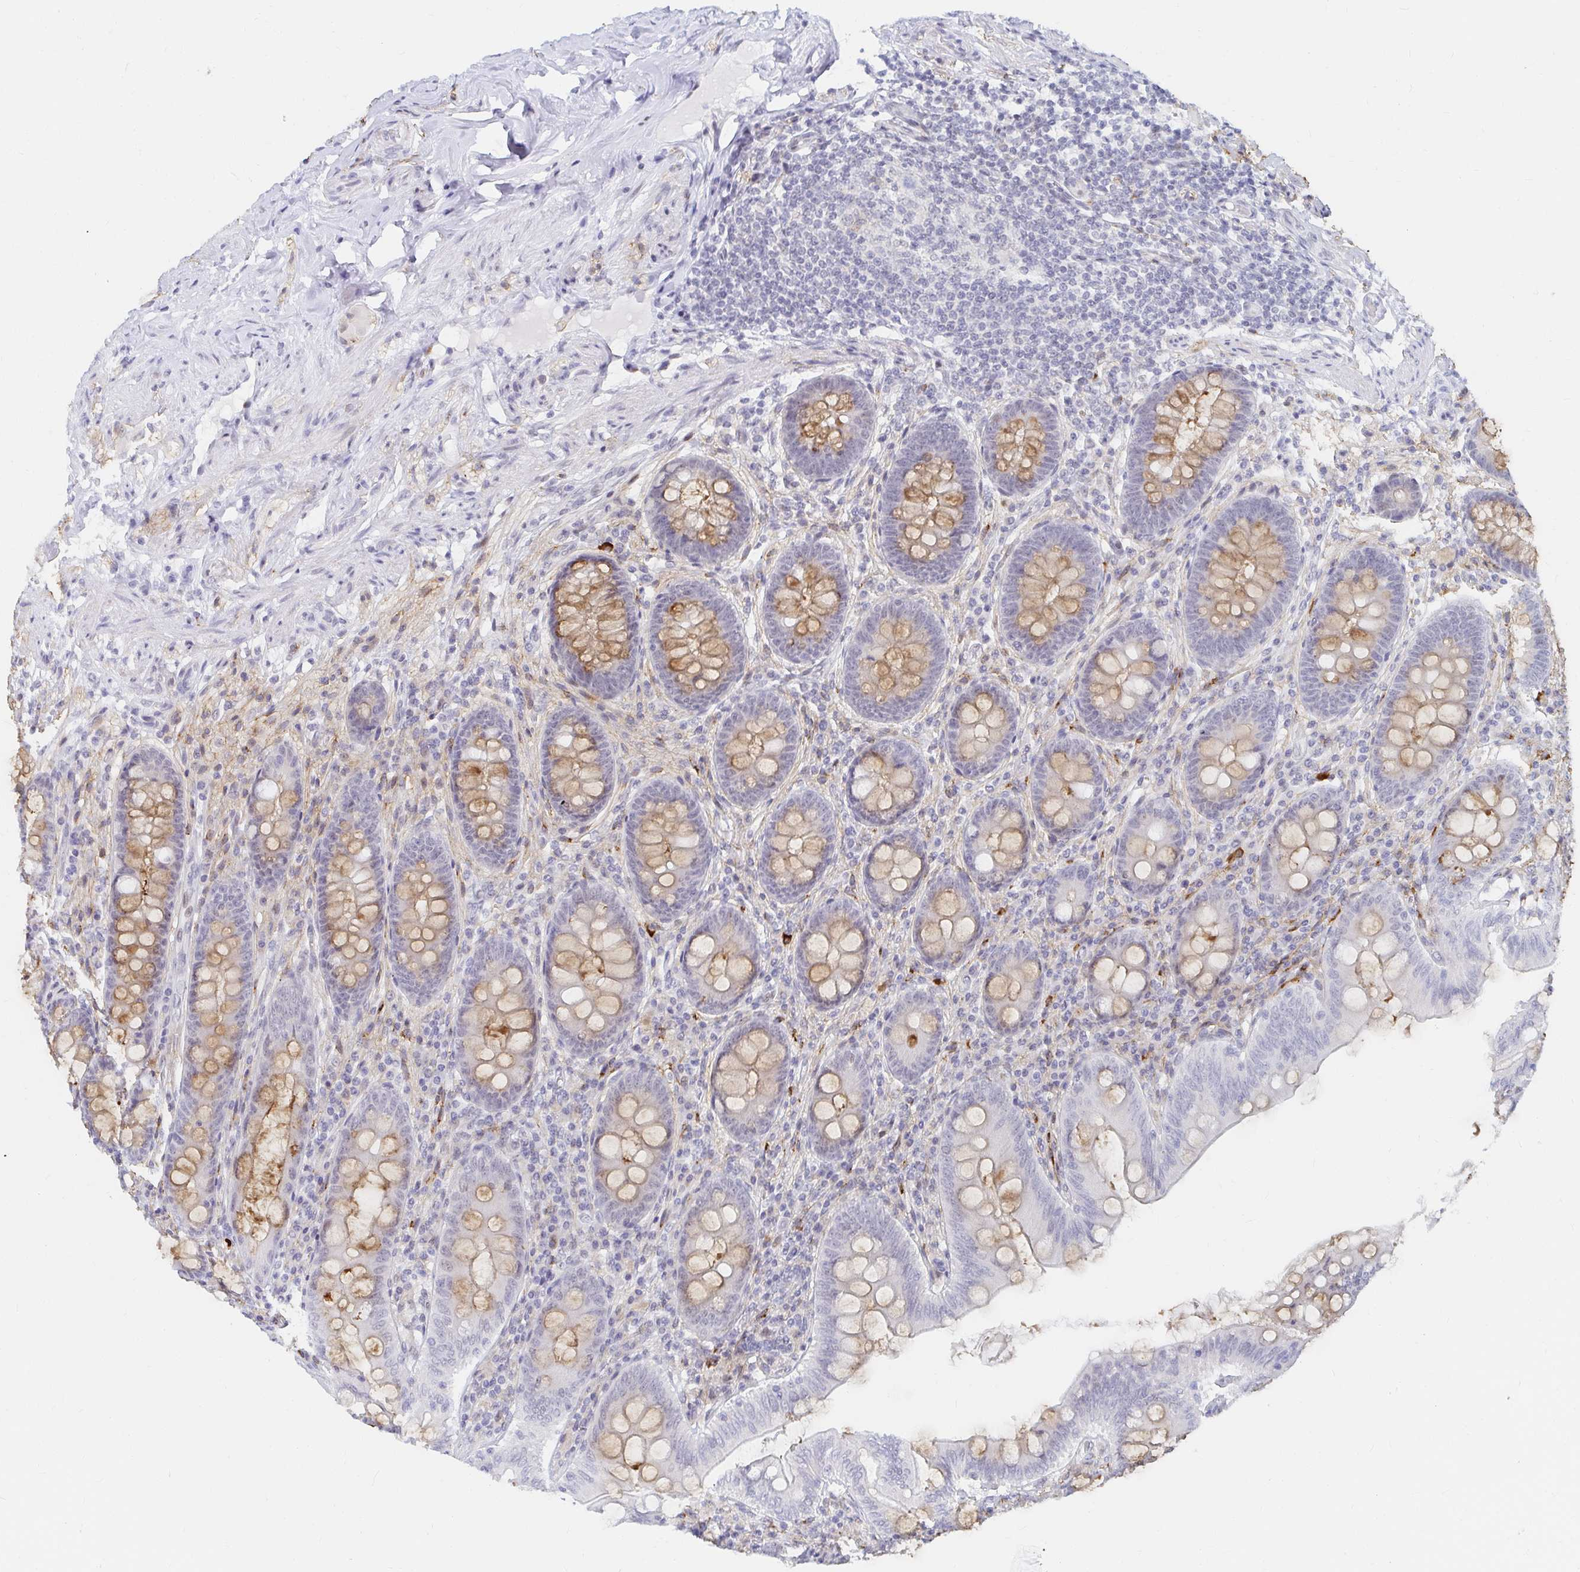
{"staining": {"intensity": "moderate", "quantity": "25%-75%", "location": "cytoplasmic/membranous"}, "tissue": "appendix", "cell_type": "Glandular cells", "image_type": "normal", "snomed": [{"axis": "morphology", "description": "Normal tissue, NOS"}, {"axis": "topography", "description": "Appendix"}], "caption": "A brown stain shows moderate cytoplasmic/membranous positivity of a protein in glandular cells of normal human appendix. (Stains: DAB (3,3'-diaminobenzidine) in brown, nuclei in blue, Microscopy: brightfield microscopy at high magnification).", "gene": "COL28A1", "patient": {"sex": "male", "age": 71}}